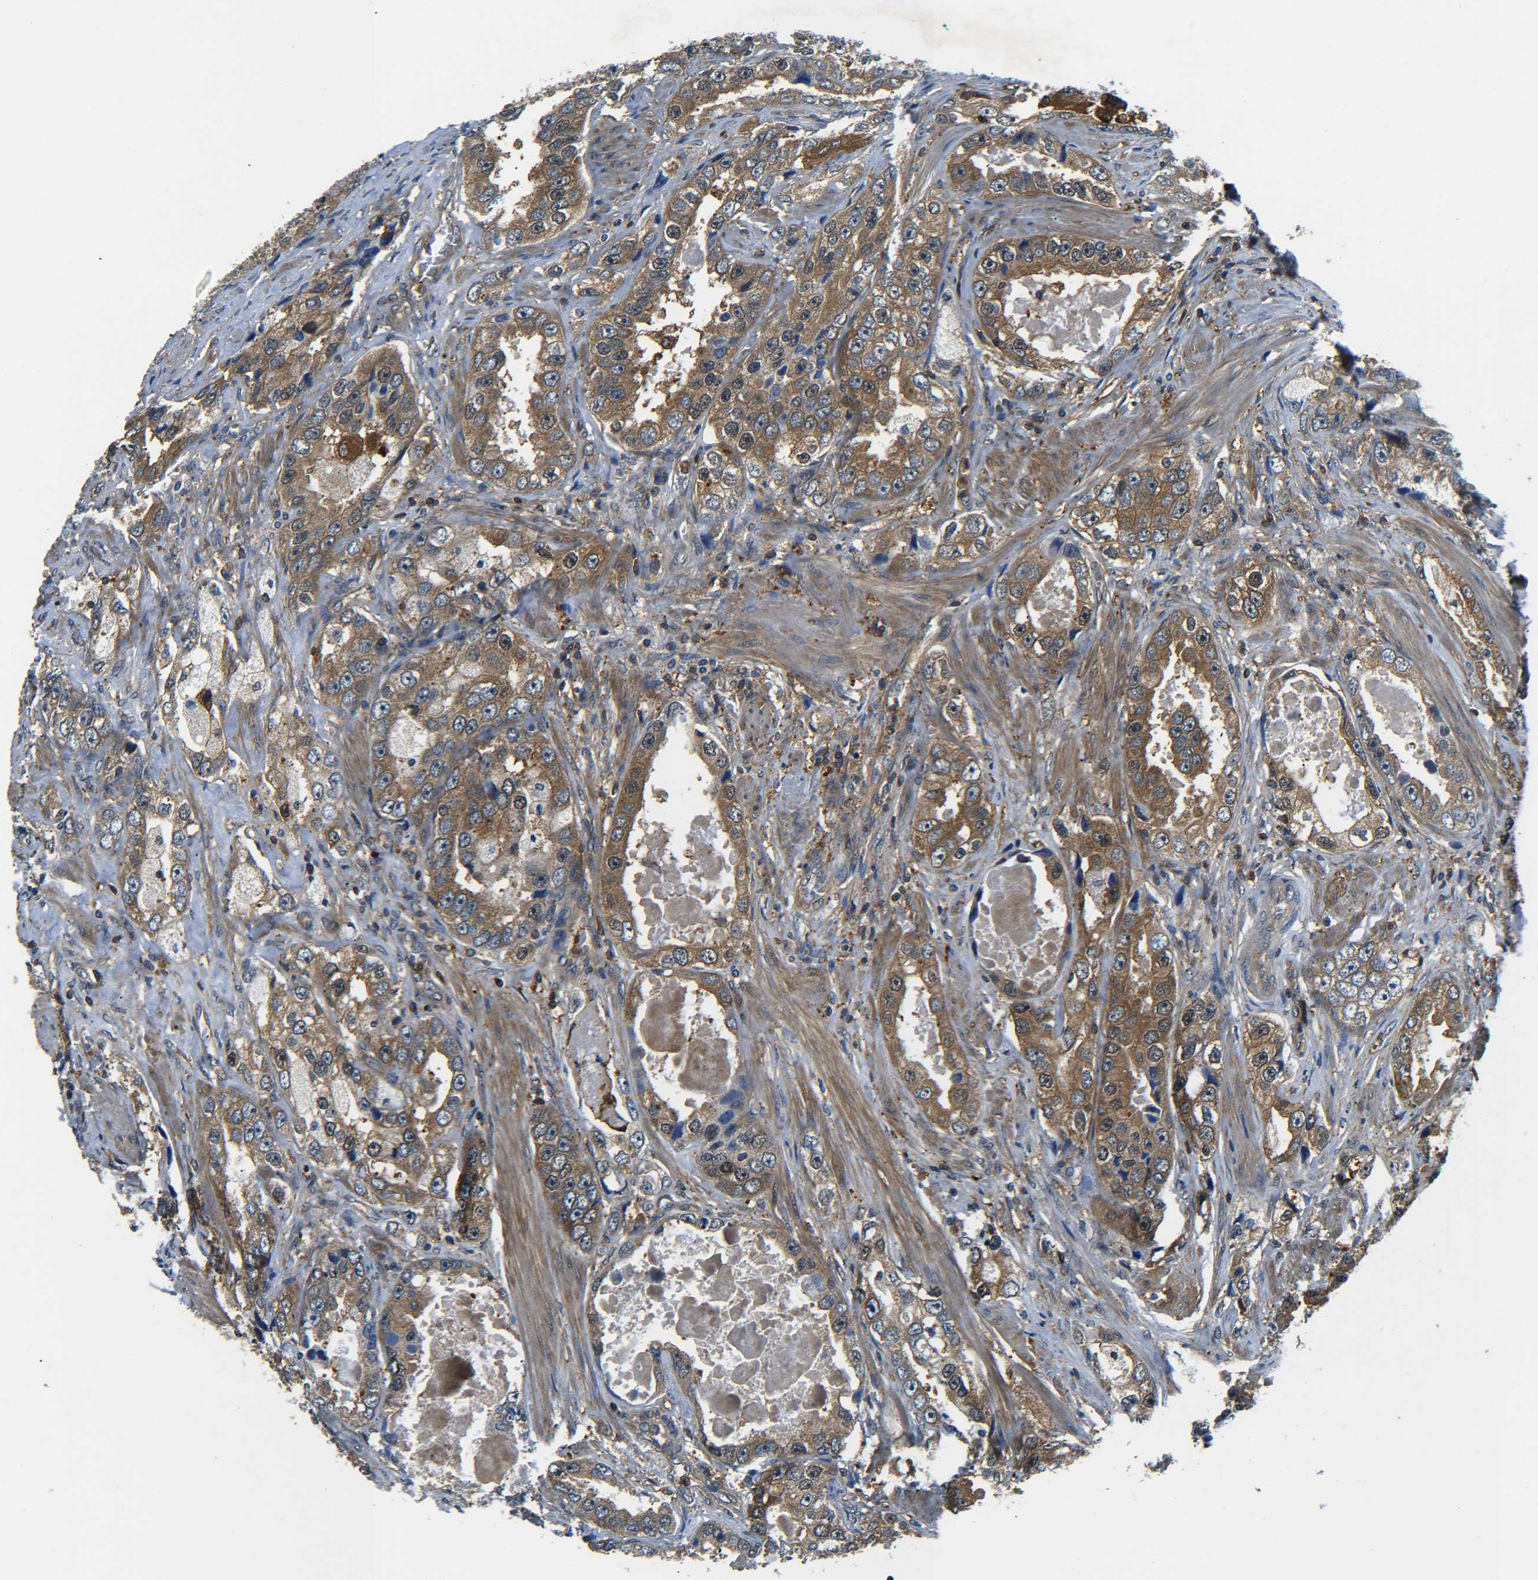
{"staining": {"intensity": "moderate", "quantity": ">75%", "location": "cytoplasmic/membranous"}, "tissue": "prostate cancer", "cell_type": "Tumor cells", "image_type": "cancer", "snomed": [{"axis": "morphology", "description": "Adenocarcinoma, High grade"}, {"axis": "topography", "description": "Prostate"}], "caption": "Immunohistochemistry (IHC) staining of prostate adenocarcinoma (high-grade), which shows medium levels of moderate cytoplasmic/membranous positivity in approximately >75% of tumor cells indicating moderate cytoplasmic/membranous protein positivity. The staining was performed using DAB (brown) for protein detection and nuclei were counterstained in hematoxylin (blue).", "gene": "PREB", "patient": {"sex": "male", "age": 63}}